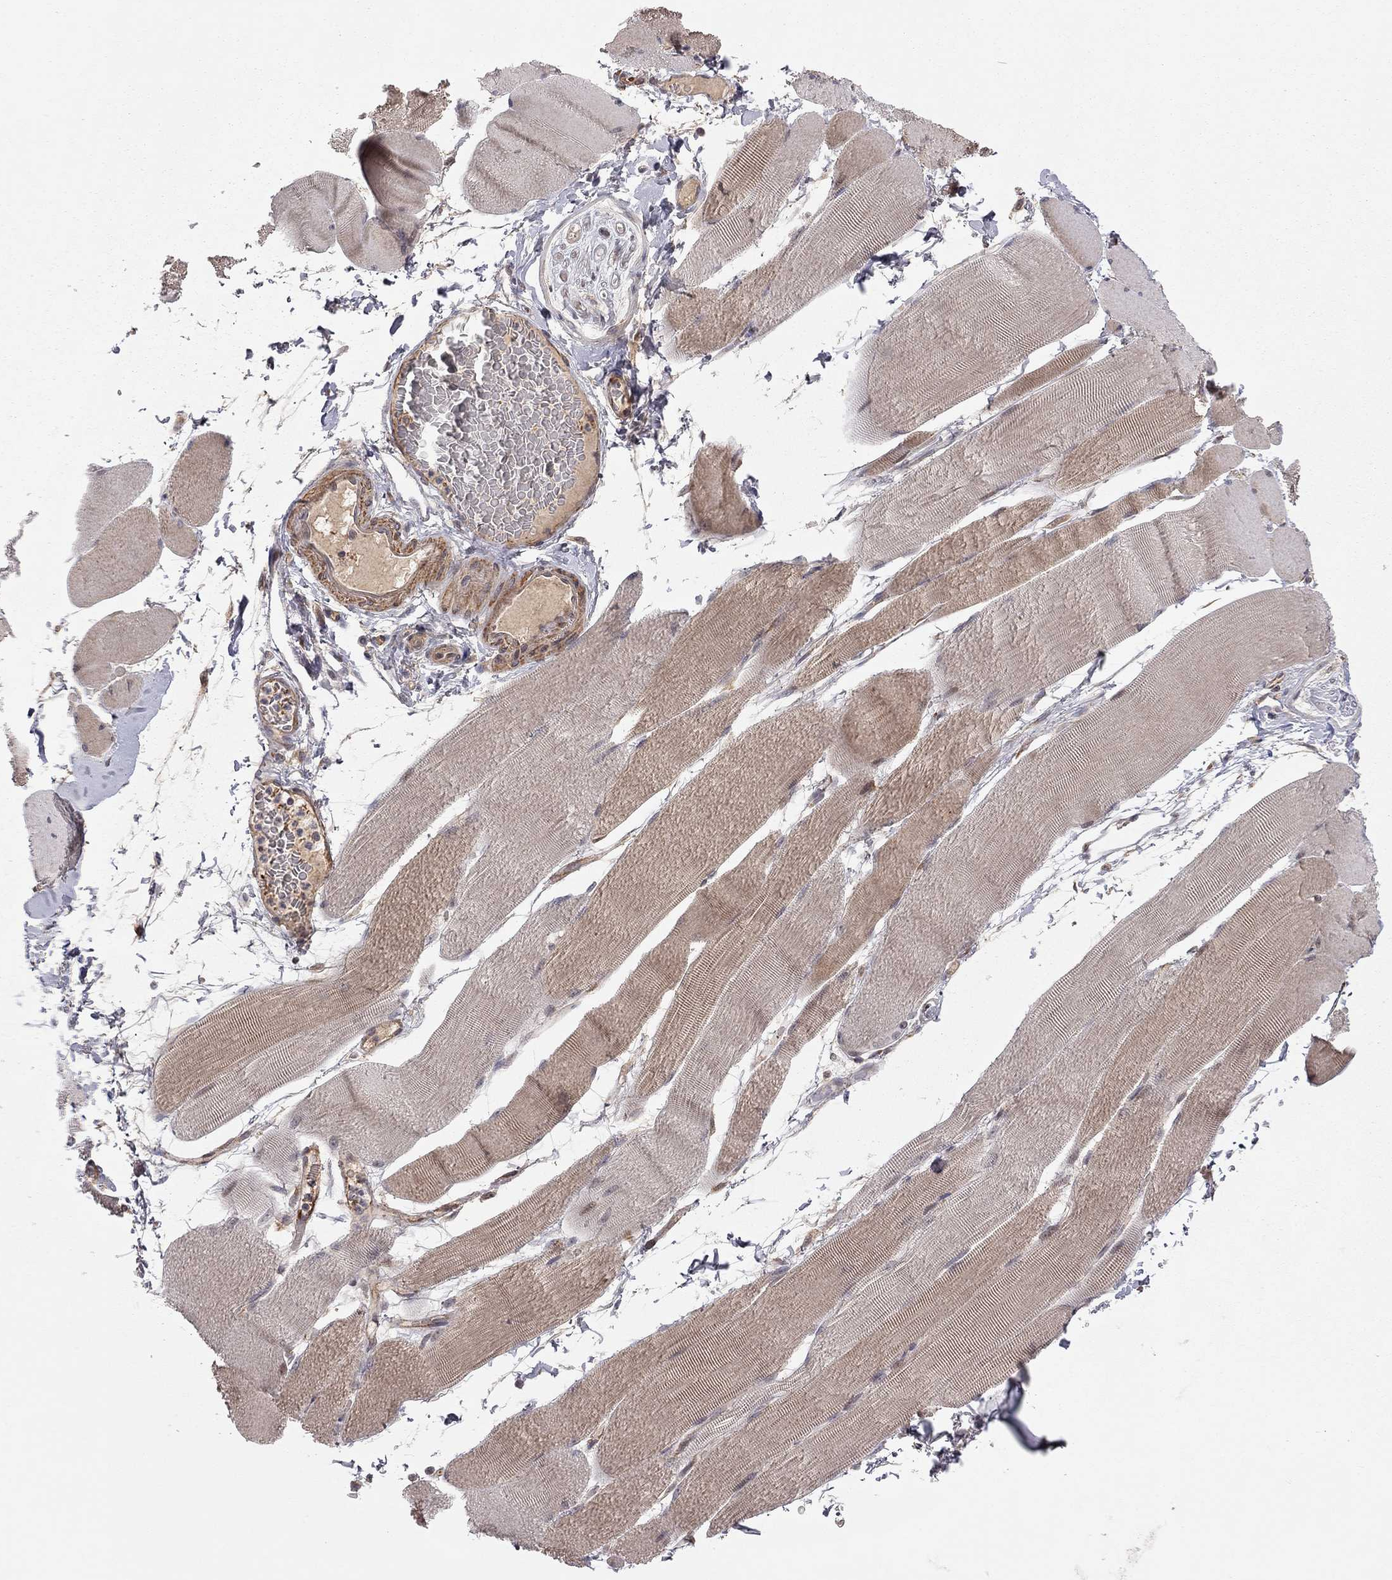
{"staining": {"intensity": "moderate", "quantity": "<25%", "location": "cytoplasmic/membranous"}, "tissue": "skeletal muscle", "cell_type": "Myocytes", "image_type": "normal", "snomed": [{"axis": "morphology", "description": "Normal tissue, NOS"}, {"axis": "topography", "description": "Skeletal muscle"}], "caption": "Protein analysis of normal skeletal muscle shows moderate cytoplasmic/membranous expression in approximately <25% of myocytes.", "gene": "EXOC3L2", "patient": {"sex": "male", "age": 56}}